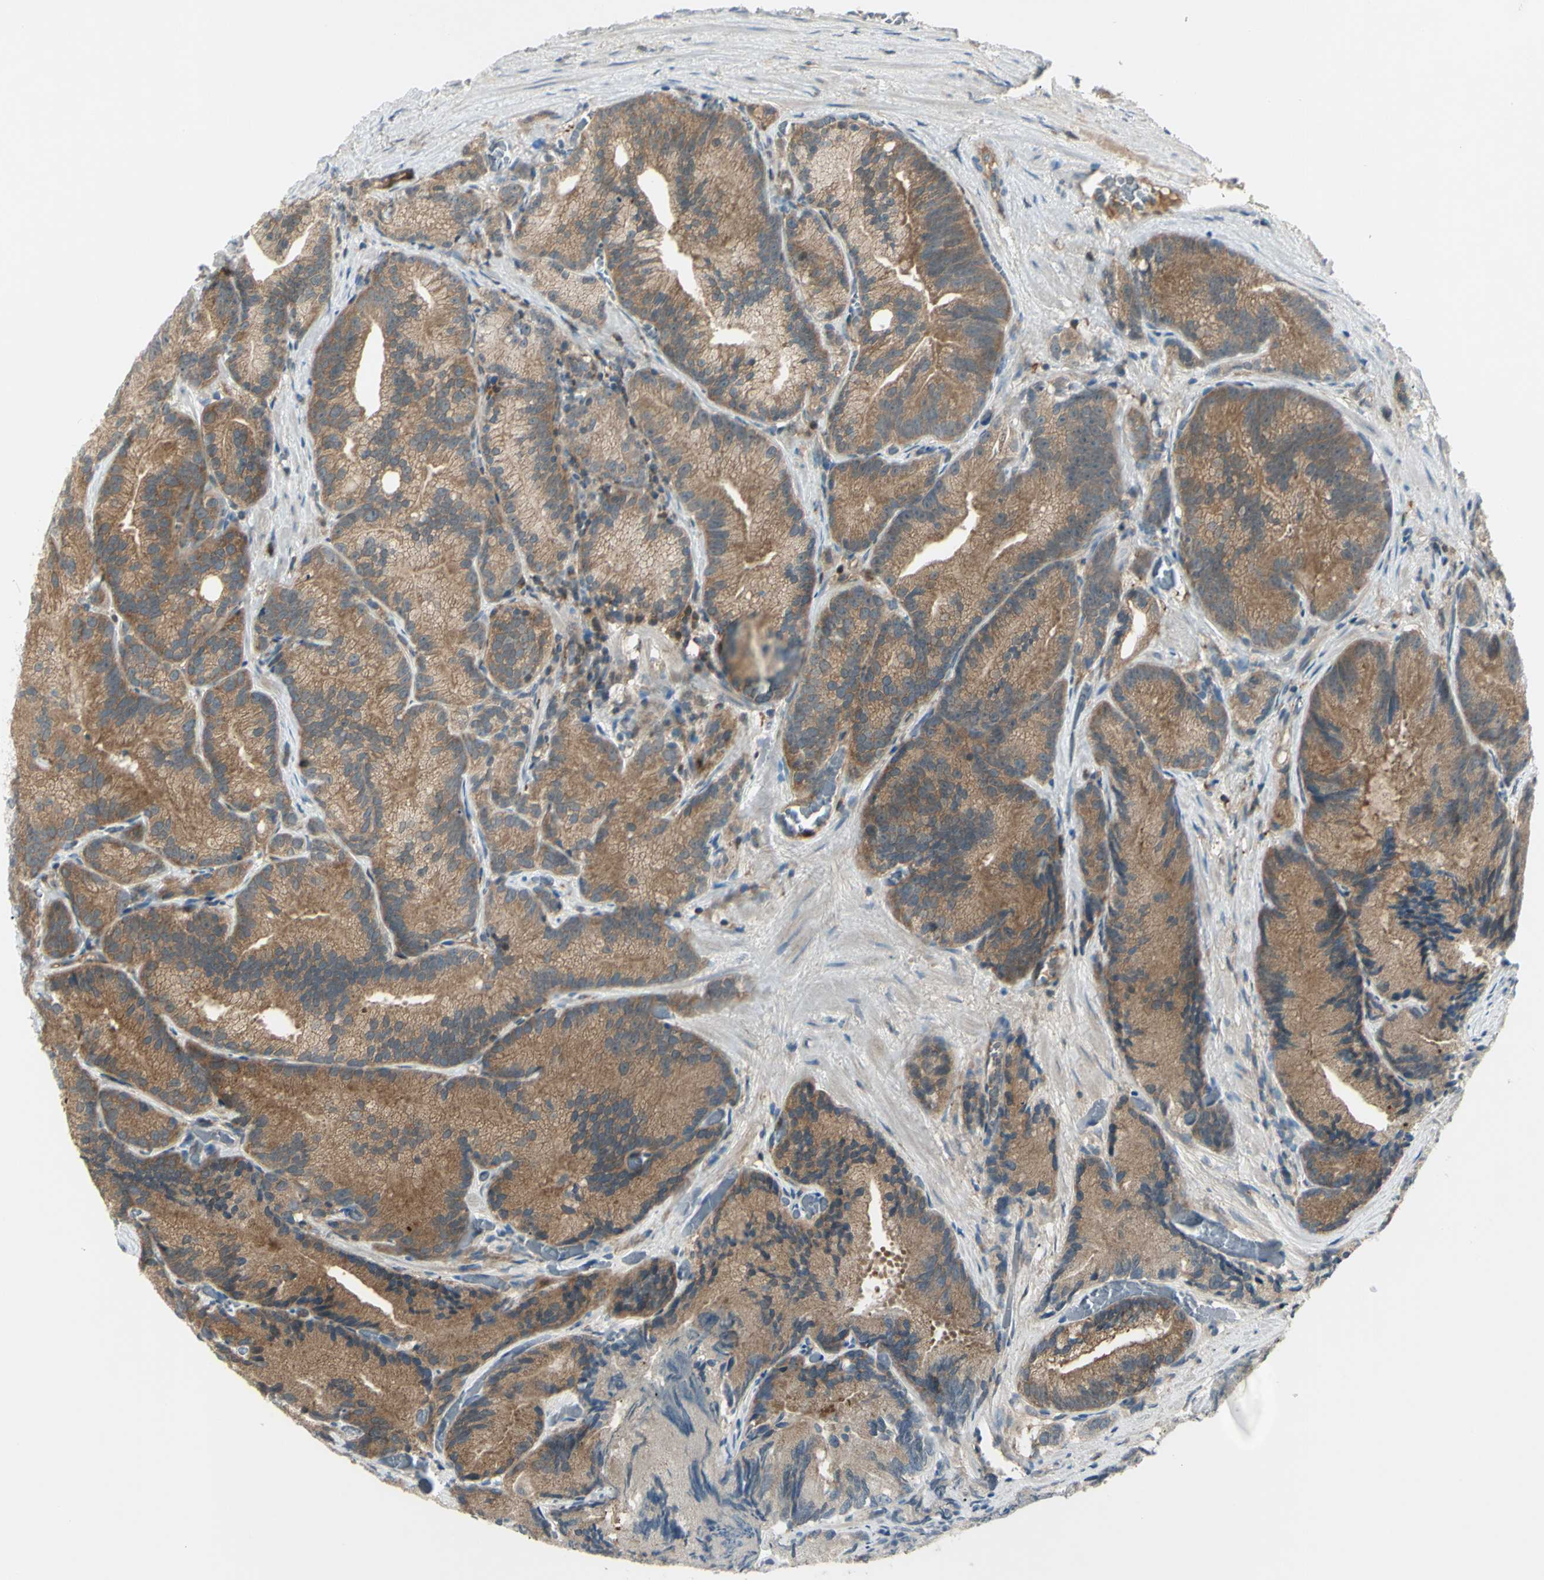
{"staining": {"intensity": "weak", "quantity": ">75%", "location": "cytoplasmic/membranous"}, "tissue": "prostate cancer", "cell_type": "Tumor cells", "image_type": "cancer", "snomed": [{"axis": "morphology", "description": "Adenocarcinoma, Low grade"}, {"axis": "topography", "description": "Prostate"}], "caption": "This image exhibits immunohistochemistry (IHC) staining of prostate cancer, with low weak cytoplasmic/membranous expression in approximately >75% of tumor cells.", "gene": "C1orf159", "patient": {"sex": "male", "age": 89}}